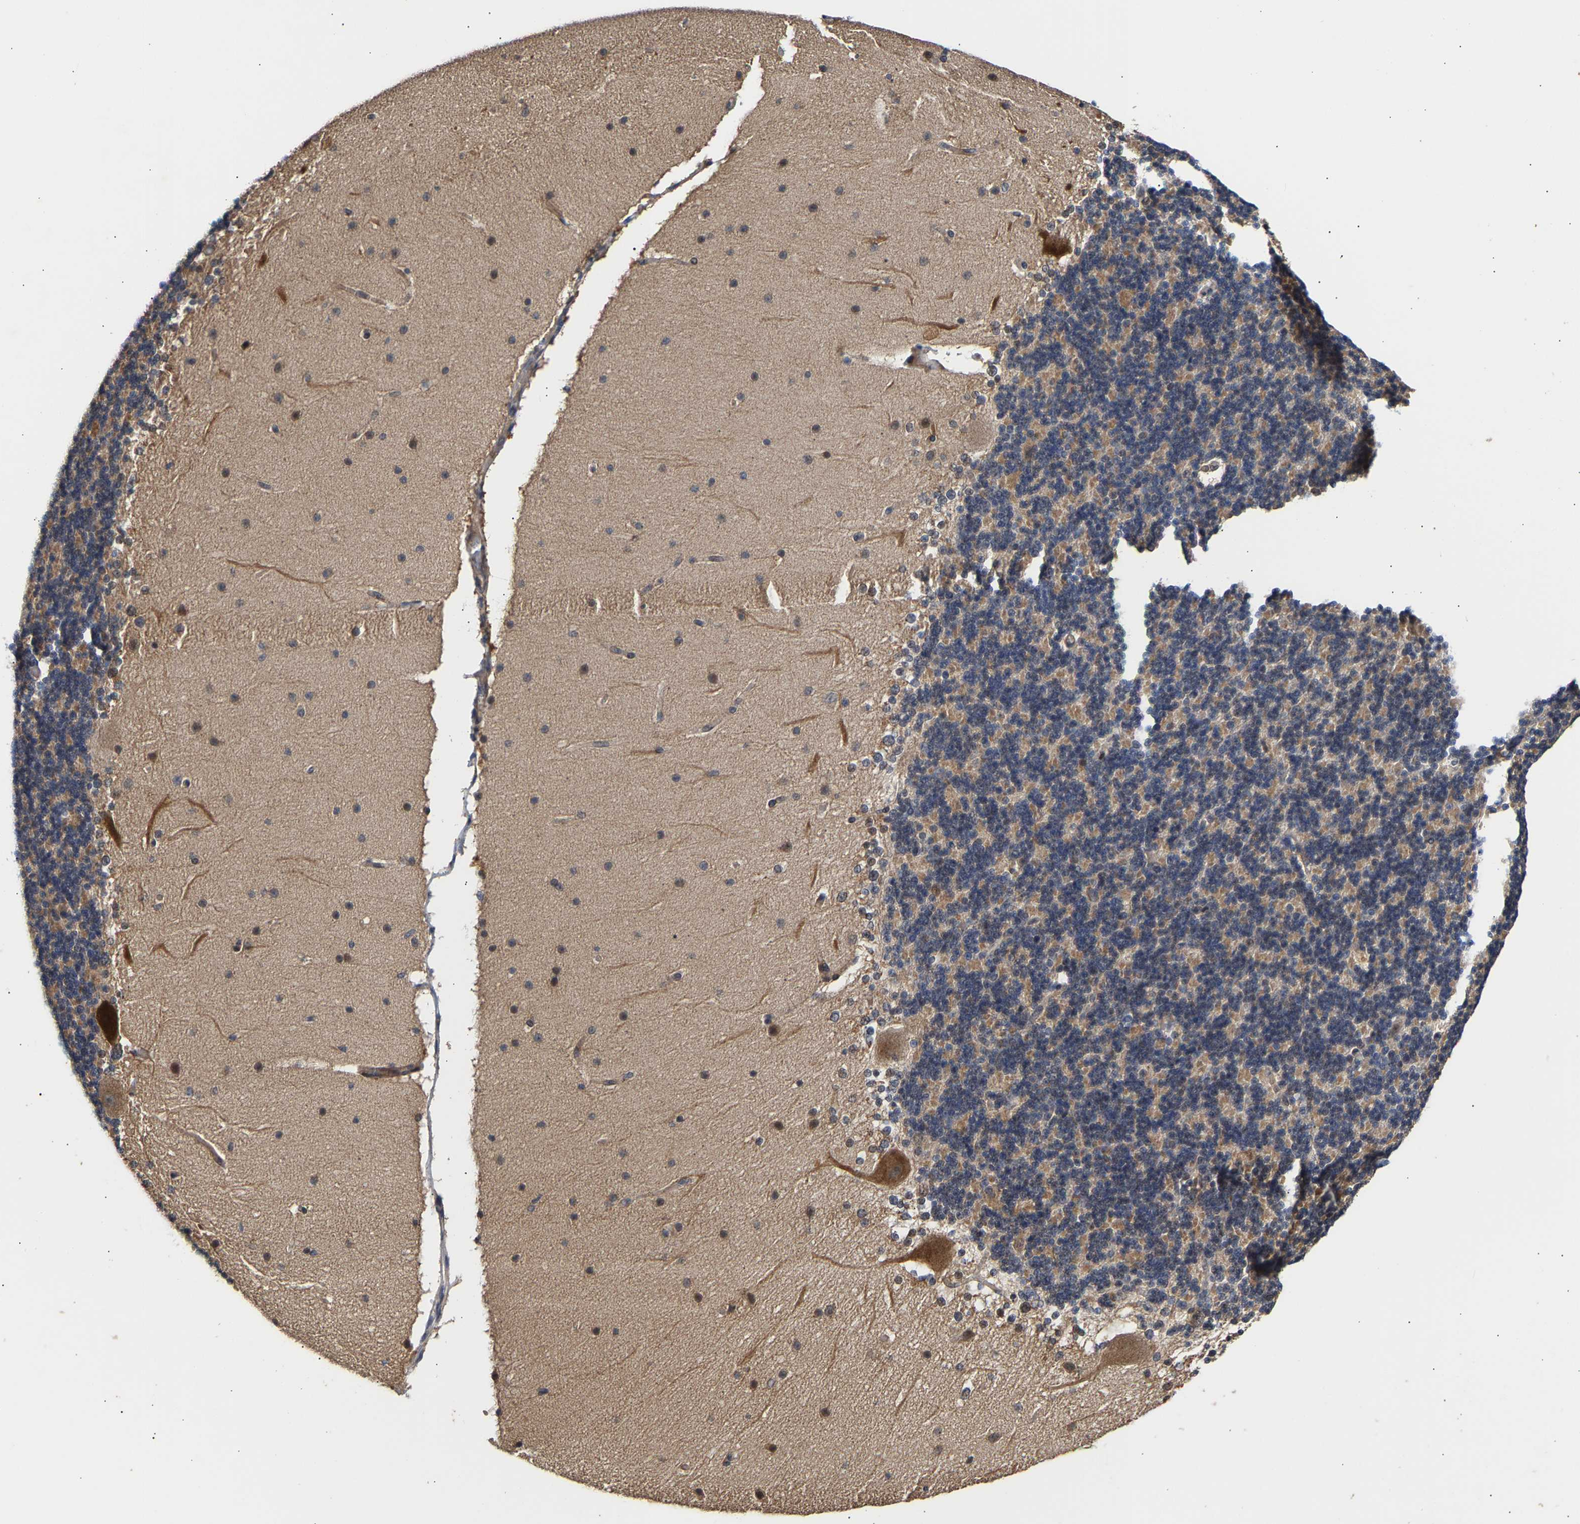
{"staining": {"intensity": "moderate", "quantity": "25%-75%", "location": "cytoplasmic/membranous"}, "tissue": "cerebellum", "cell_type": "Cells in granular layer", "image_type": "normal", "snomed": [{"axis": "morphology", "description": "Normal tissue, NOS"}, {"axis": "topography", "description": "Cerebellum"}], "caption": "Immunohistochemical staining of benign cerebellum displays 25%-75% levels of moderate cytoplasmic/membranous protein staining in approximately 25%-75% of cells in granular layer.", "gene": "KASH5", "patient": {"sex": "female", "age": 19}}